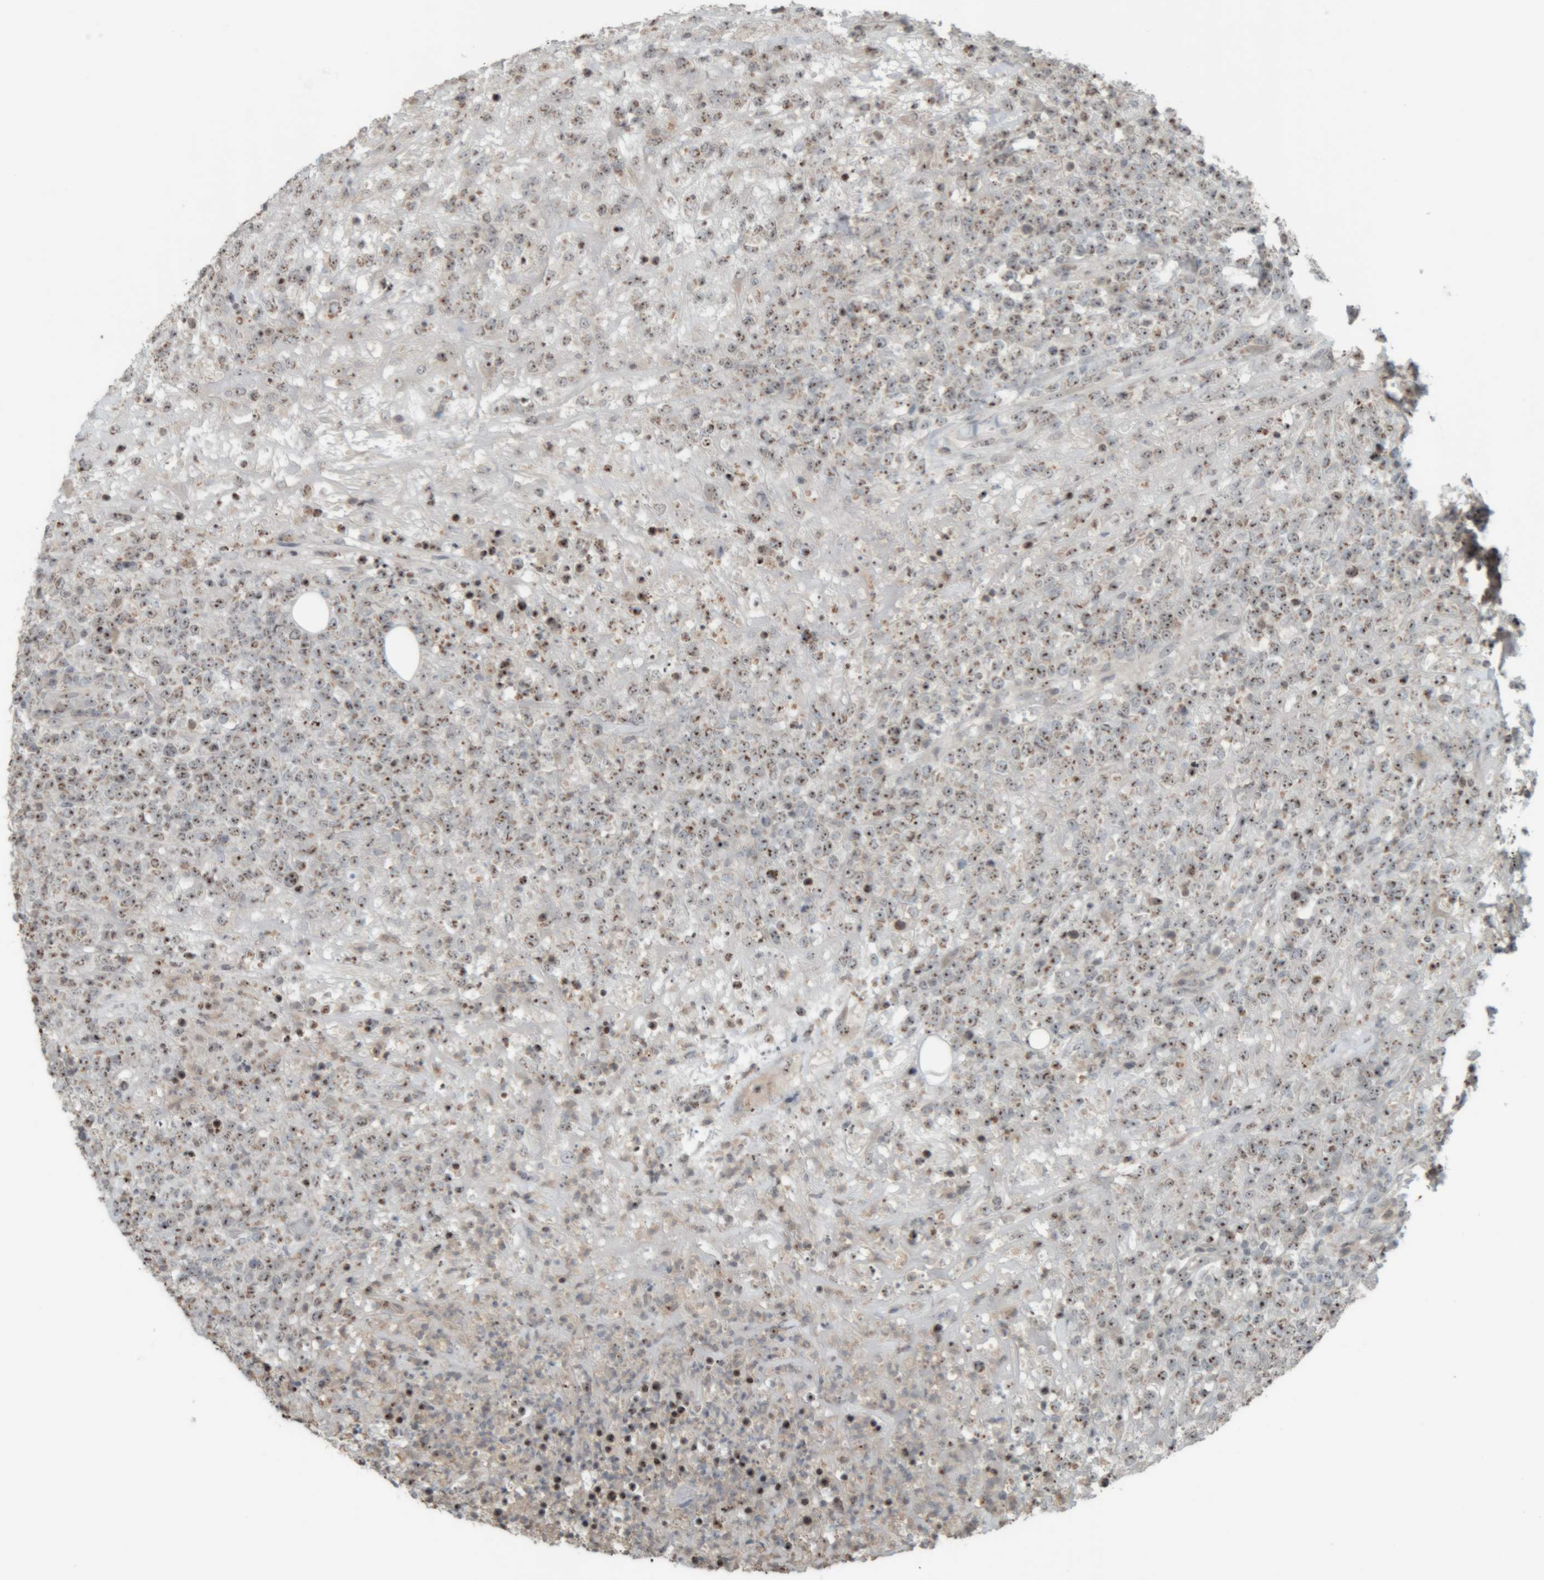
{"staining": {"intensity": "moderate", "quantity": ">75%", "location": "nuclear"}, "tissue": "lymphoma", "cell_type": "Tumor cells", "image_type": "cancer", "snomed": [{"axis": "morphology", "description": "Malignant lymphoma, non-Hodgkin's type, High grade"}, {"axis": "topography", "description": "Colon"}], "caption": "There is medium levels of moderate nuclear positivity in tumor cells of lymphoma, as demonstrated by immunohistochemical staining (brown color).", "gene": "RPF1", "patient": {"sex": "female", "age": 53}}